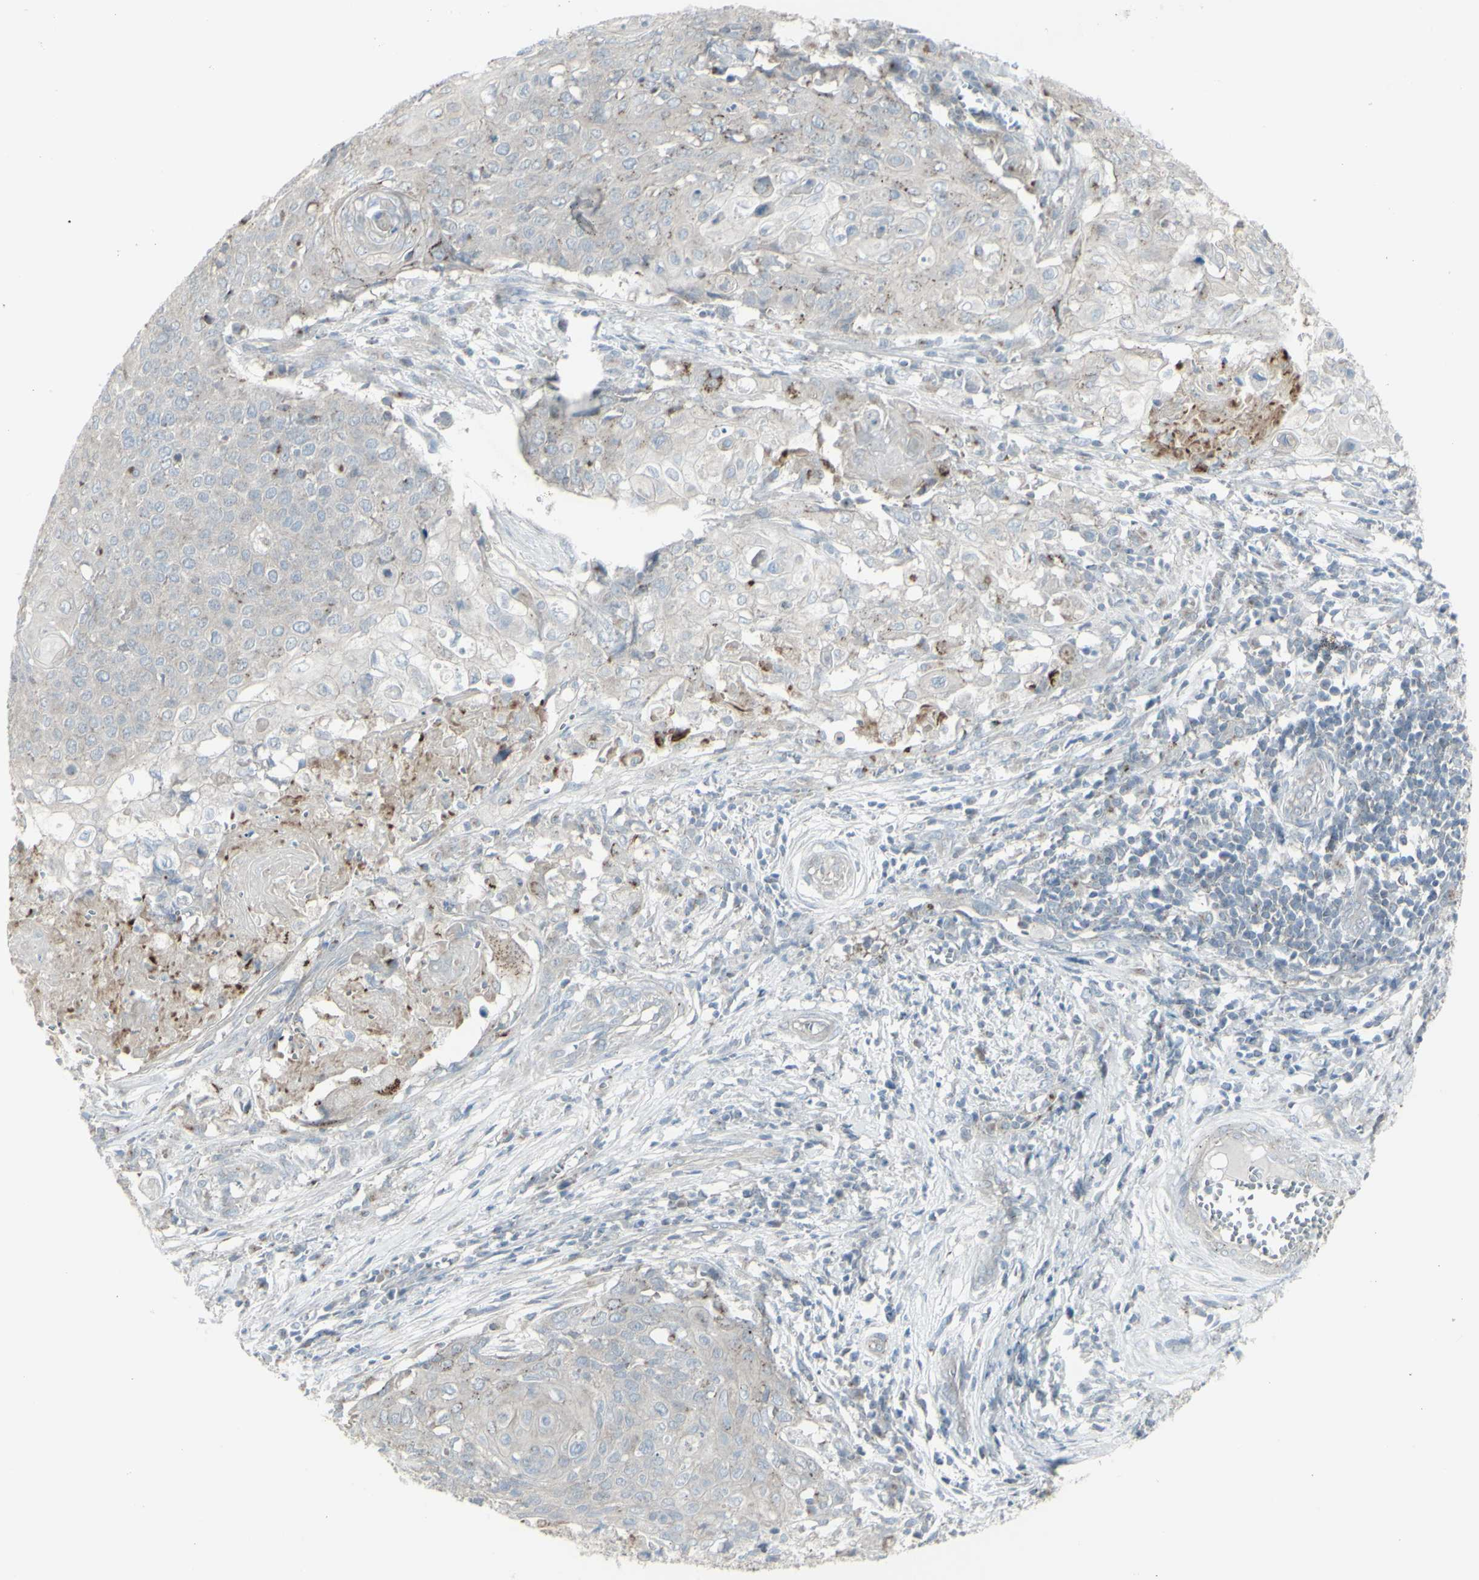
{"staining": {"intensity": "negative", "quantity": "none", "location": "none"}, "tissue": "cervical cancer", "cell_type": "Tumor cells", "image_type": "cancer", "snomed": [{"axis": "morphology", "description": "Squamous cell carcinoma, NOS"}, {"axis": "topography", "description": "Cervix"}], "caption": "A histopathology image of cervical cancer (squamous cell carcinoma) stained for a protein displays no brown staining in tumor cells. The staining was performed using DAB to visualize the protein expression in brown, while the nuclei were stained in blue with hematoxylin (Magnification: 20x).", "gene": "GALNT6", "patient": {"sex": "female", "age": 39}}